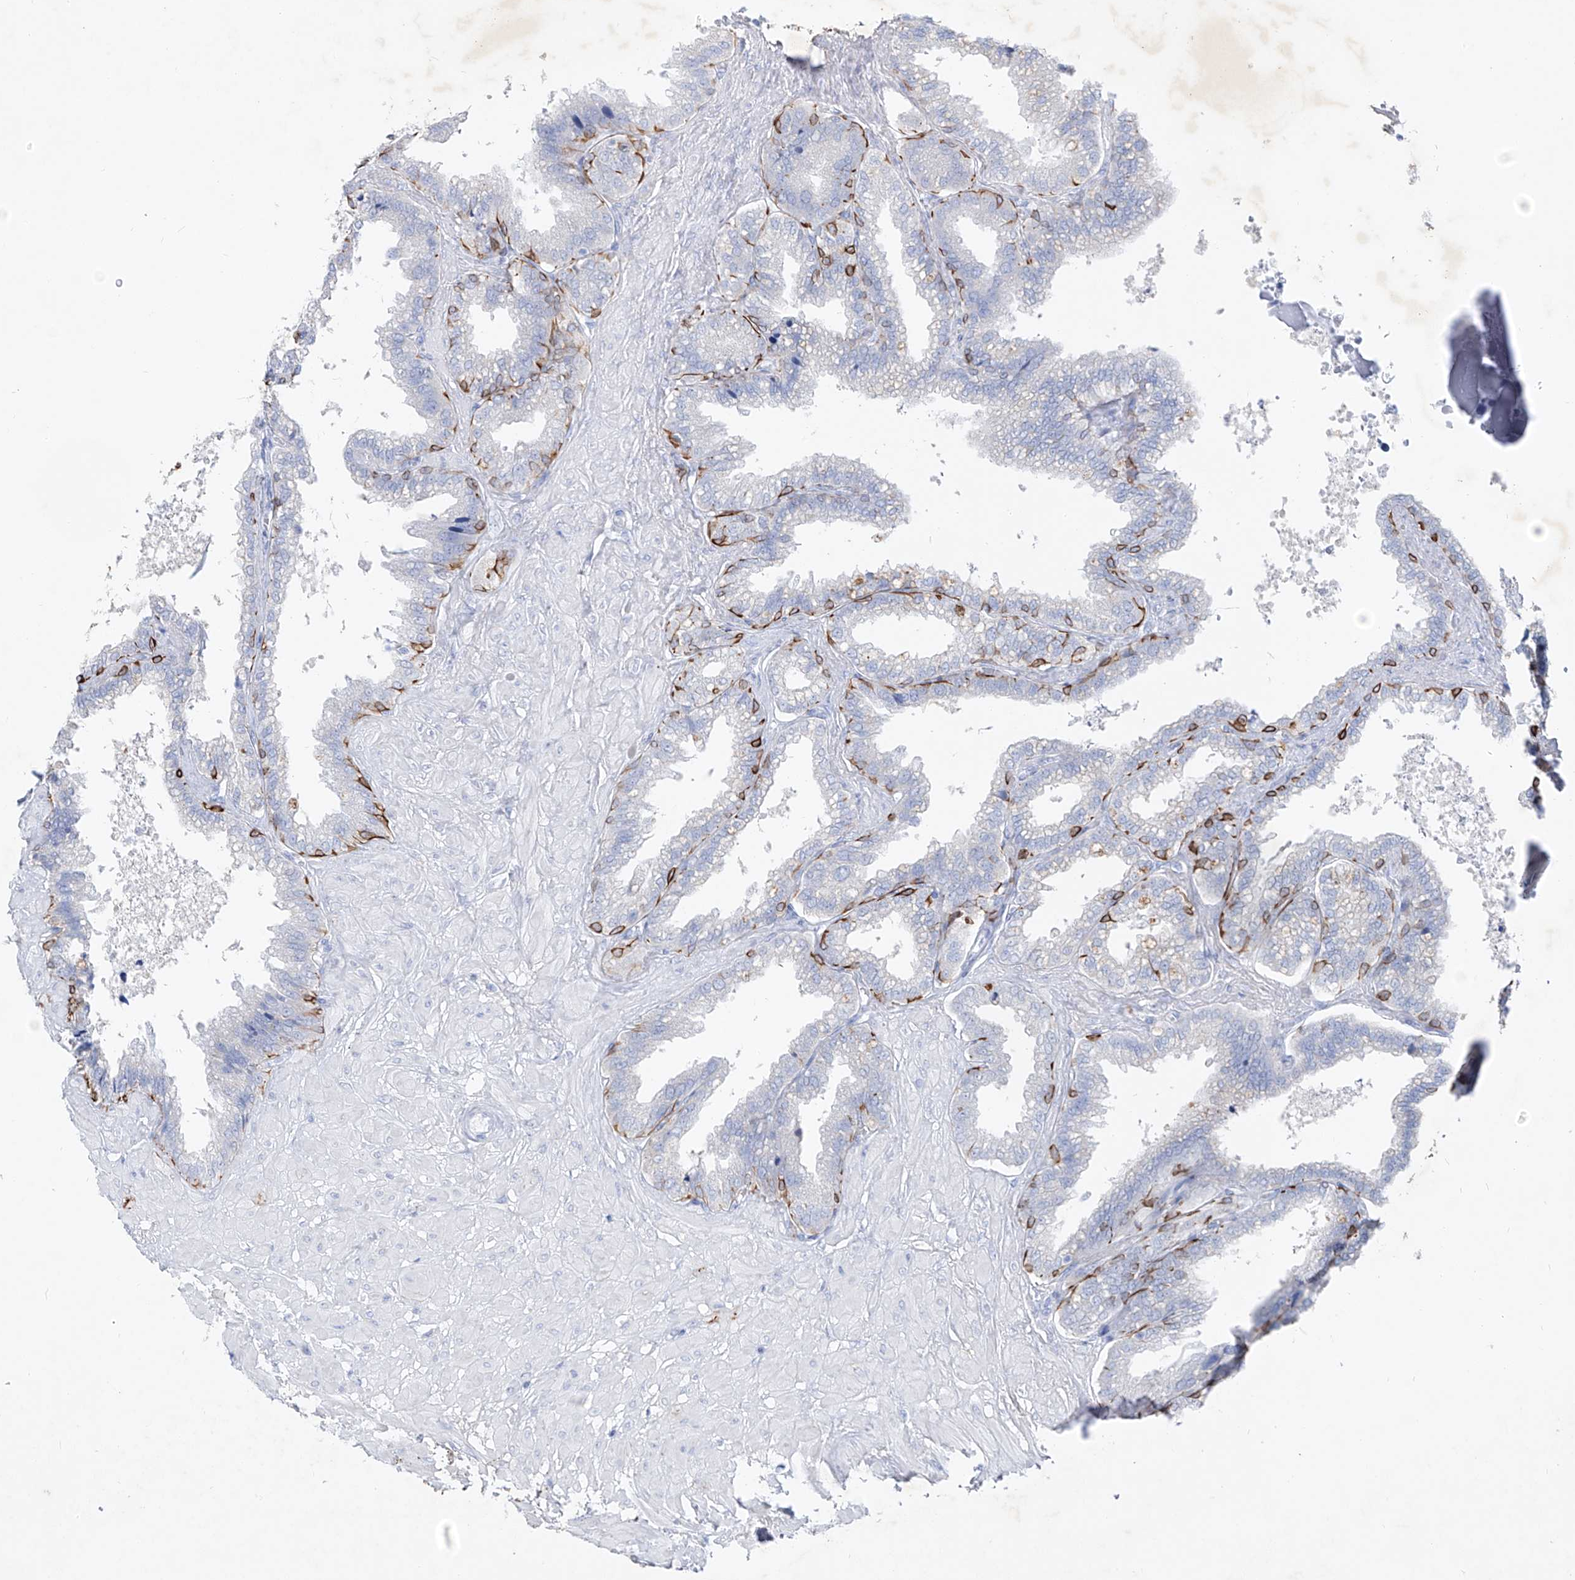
{"staining": {"intensity": "strong", "quantity": "<25%", "location": "cytoplasmic/membranous"}, "tissue": "seminal vesicle", "cell_type": "Glandular cells", "image_type": "normal", "snomed": [{"axis": "morphology", "description": "Normal tissue, NOS"}, {"axis": "topography", "description": "Seminal veicle"}], "caption": "Glandular cells reveal medium levels of strong cytoplasmic/membranous staining in approximately <25% of cells in benign human seminal vesicle. (DAB IHC with brightfield microscopy, high magnification).", "gene": "FRS3", "patient": {"sex": "male", "age": 46}}